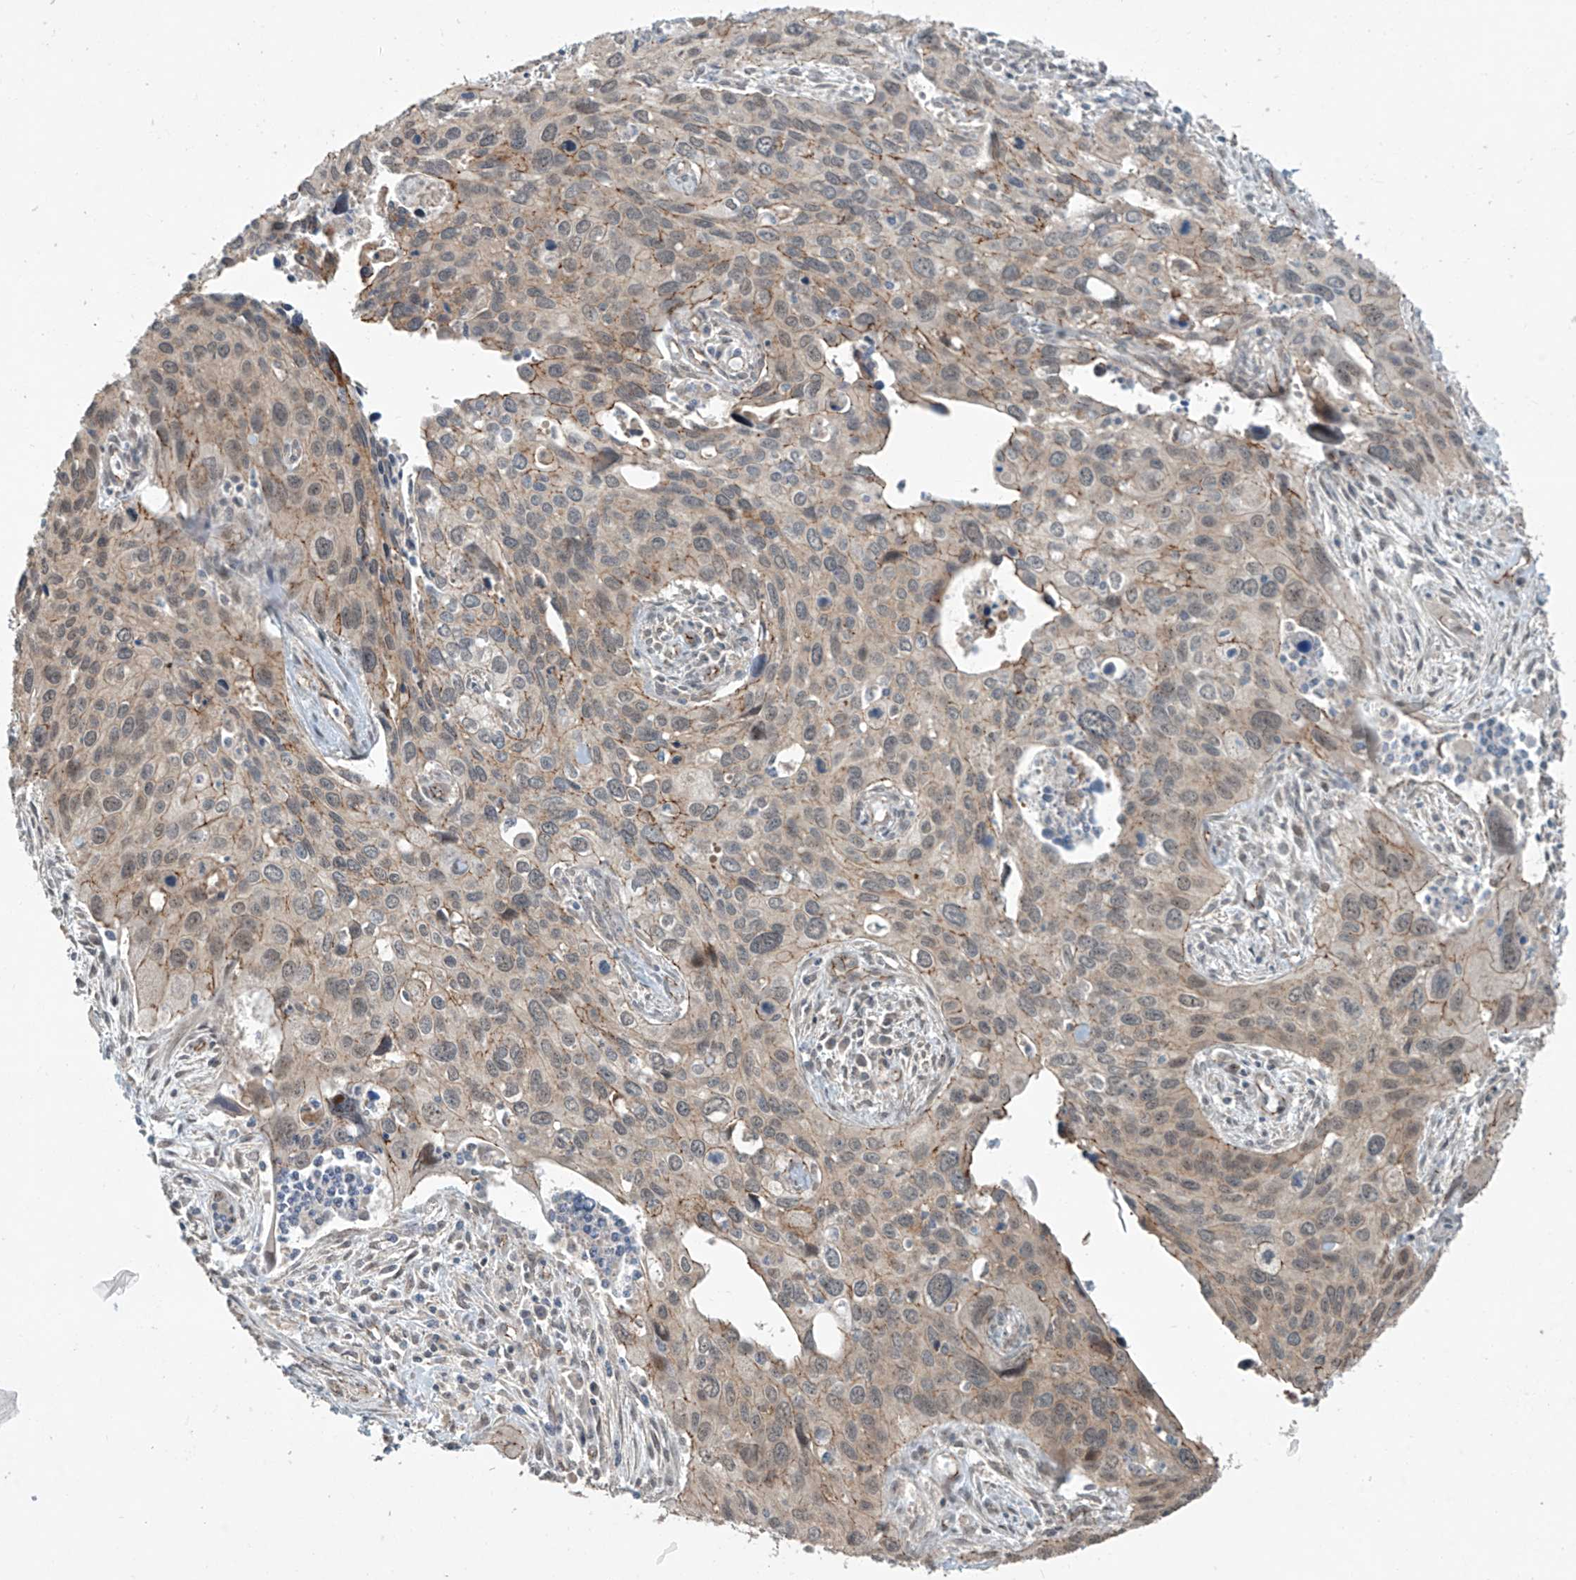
{"staining": {"intensity": "weak", "quantity": "25%-75%", "location": "cytoplasmic/membranous"}, "tissue": "cervical cancer", "cell_type": "Tumor cells", "image_type": "cancer", "snomed": [{"axis": "morphology", "description": "Squamous cell carcinoma, NOS"}, {"axis": "topography", "description": "Cervix"}], "caption": "Immunohistochemical staining of human cervical cancer (squamous cell carcinoma) demonstrates low levels of weak cytoplasmic/membranous protein expression in about 25%-75% of tumor cells.", "gene": "ZNF16", "patient": {"sex": "female", "age": 55}}